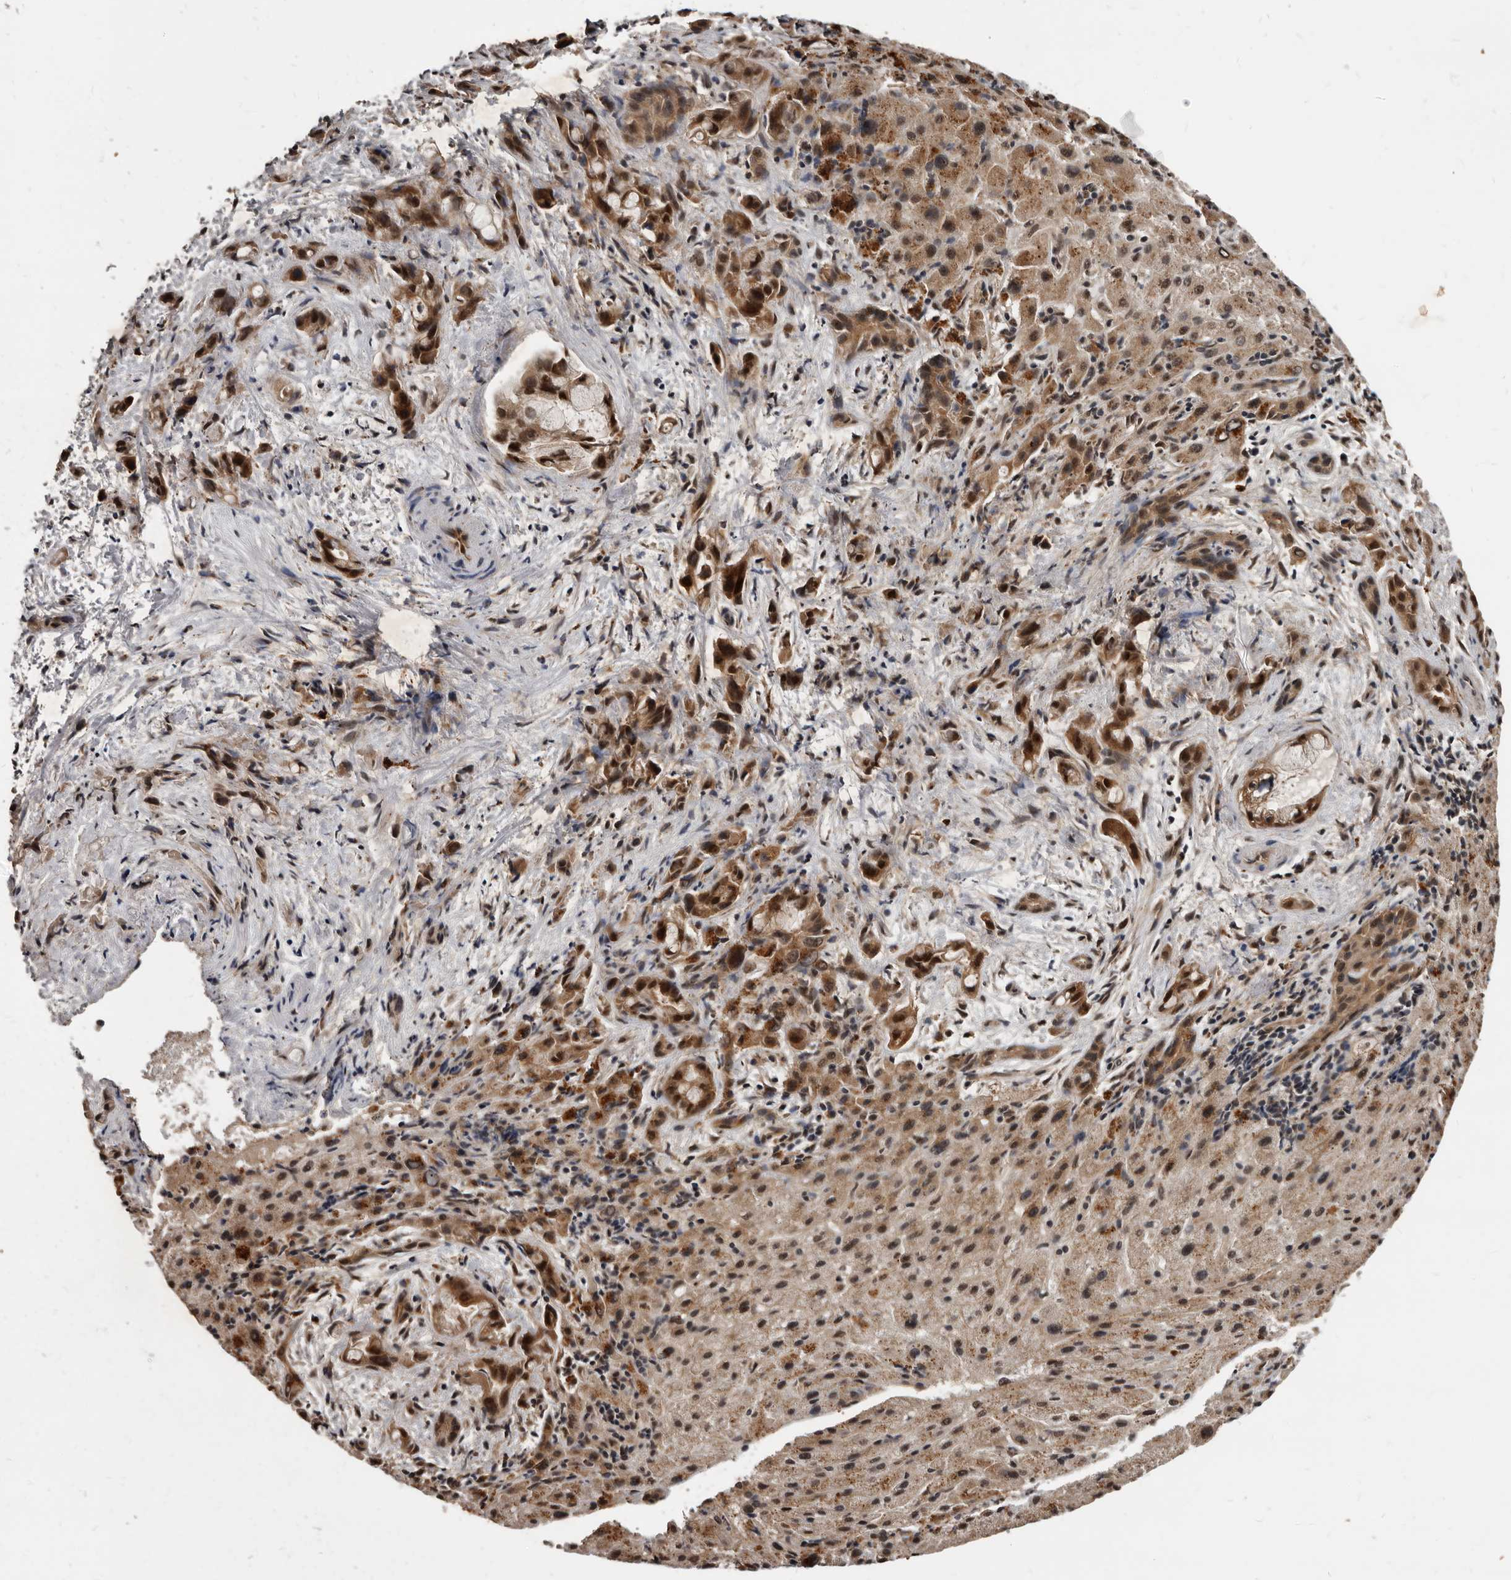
{"staining": {"intensity": "moderate", "quantity": ">75%", "location": "cytoplasmic/membranous,nuclear"}, "tissue": "liver cancer", "cell_type": "Tumor cells", "image_type": "cancer", "snomed": [{"axis": "morphology", "description": "Cholangiocarcinoma"}, {"axis": "topography", "description": "Liver"}], "caption": "Protein staining by immunohistochemistry (IHC) exhibits moderate cytoplasmic/membranous and nuclear positivity in about >75% of tumor cells in liver cholangiocarcinoma. Nuclei are stained in blue.", "gene": "AHR", "patient": {"sex": "female", "age": 72}}